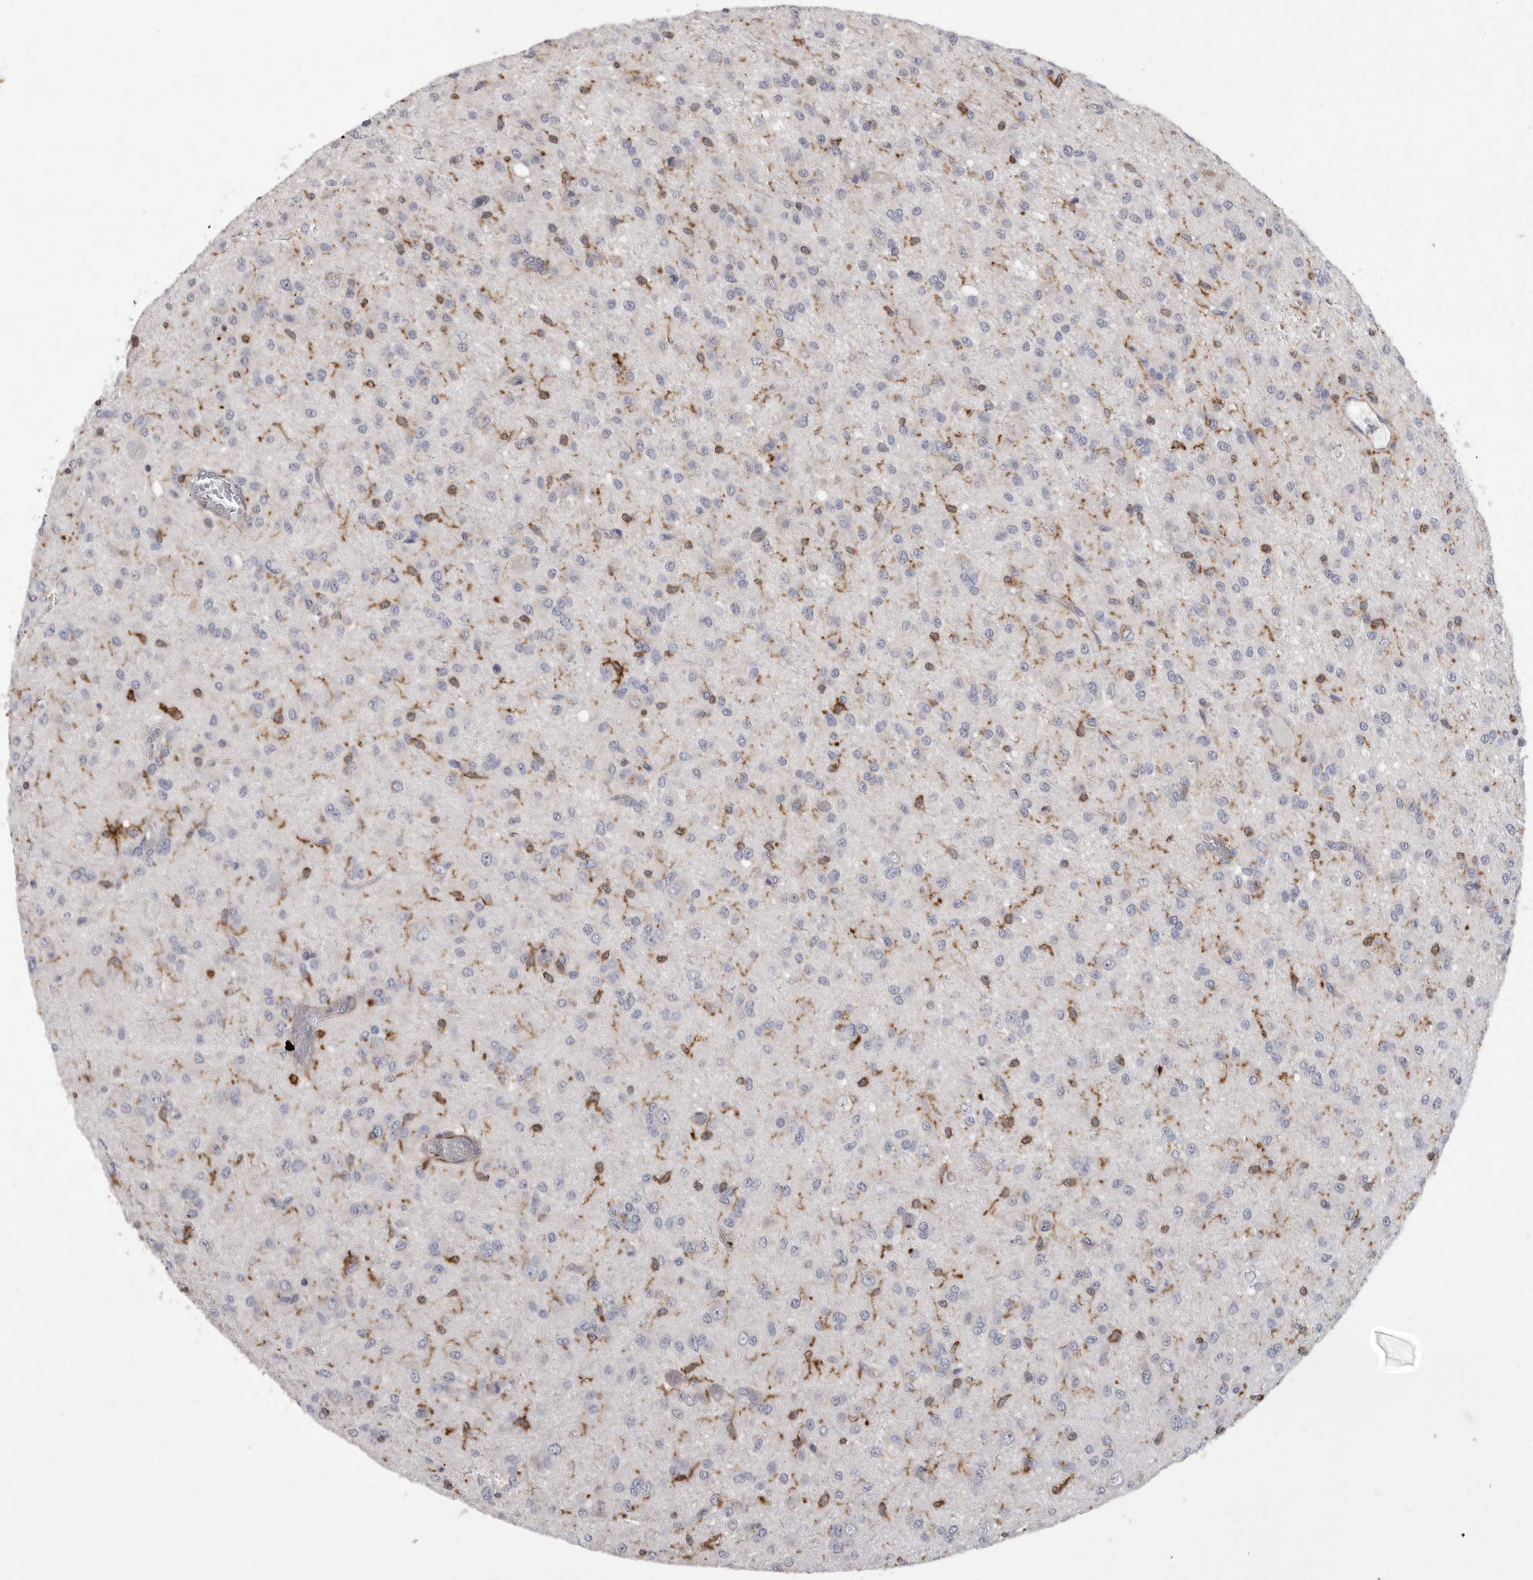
{"staining": {"intensity": "negative", "quantity": "none", "location": "none"}, "tissue": "glioma", "cell_type": "Tumor cells", "image_type": "cancer", "snomed": [{"axis": "morphology", "description": "Glioma, malignant, High grade"}, {"axis": "topography", "description": "Brain"}], "caption": "Immunohistochemical staining of human high-grade glioma (malignant) reveals no significant staining in tumor cells.", "gene": "SIGLEC10", "patient": {"sex": "female", "age": 59}}